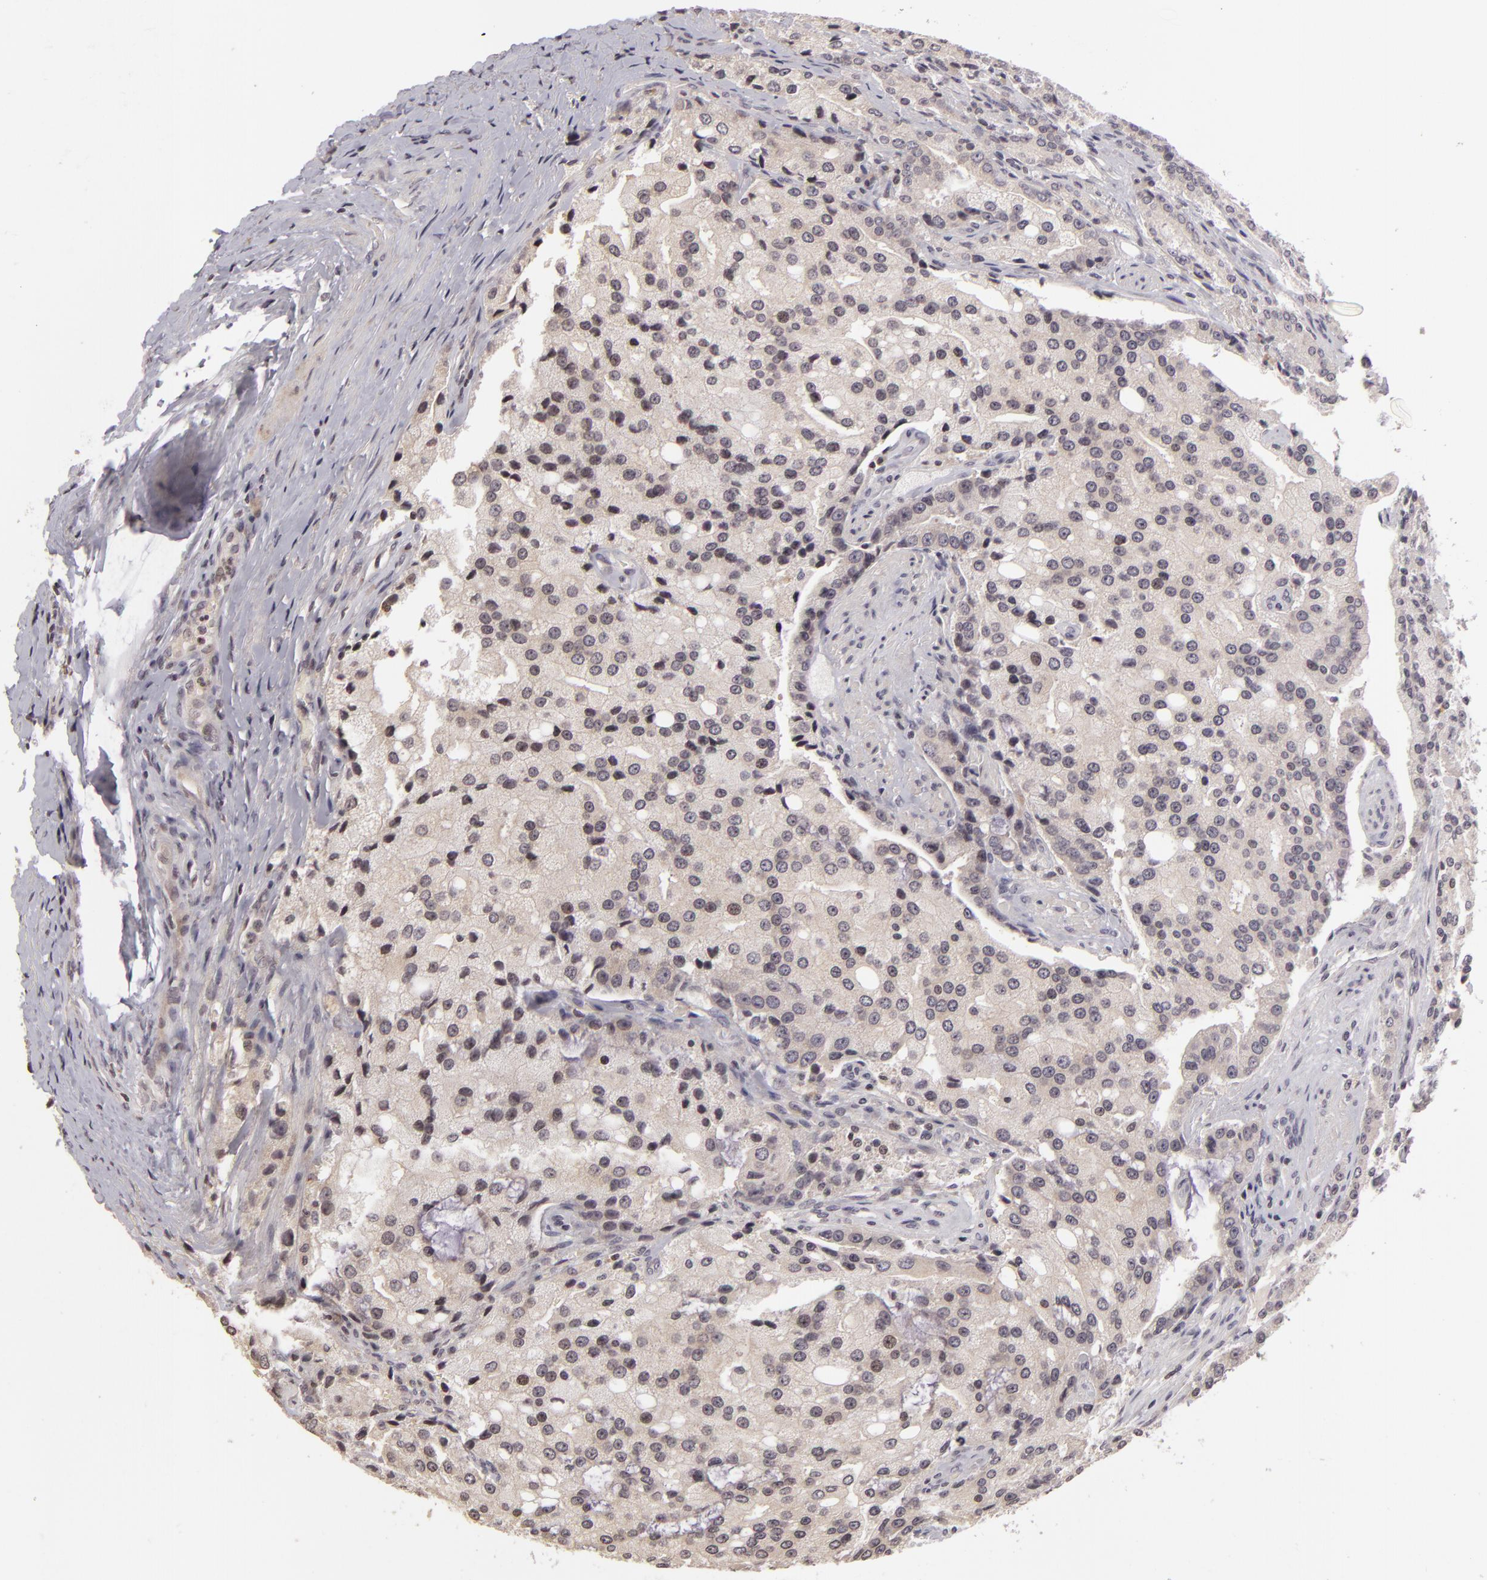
{"staining": {"intensity": "negative", "quantity": "none", "location": "none"}, "tissue": "prostate cancer", "cell_type": "Tumor cells", "image_type": "cancer", "snomed": [{"axis": "morphology", "description": "Adenocarcinoma, Medium grade"}, {"axis": "topography", "description": "Prostate"}], "caption": "Tumor cells show no significant positivity in prostate cancer. Brightfield microscopy of immunohistochemistry (IHC) stained with DAB (brown) and hematoxylin (blue), captured at high magnification.", "gene": "AKAP6", "patient": {"sex": "male", "age": 72}}